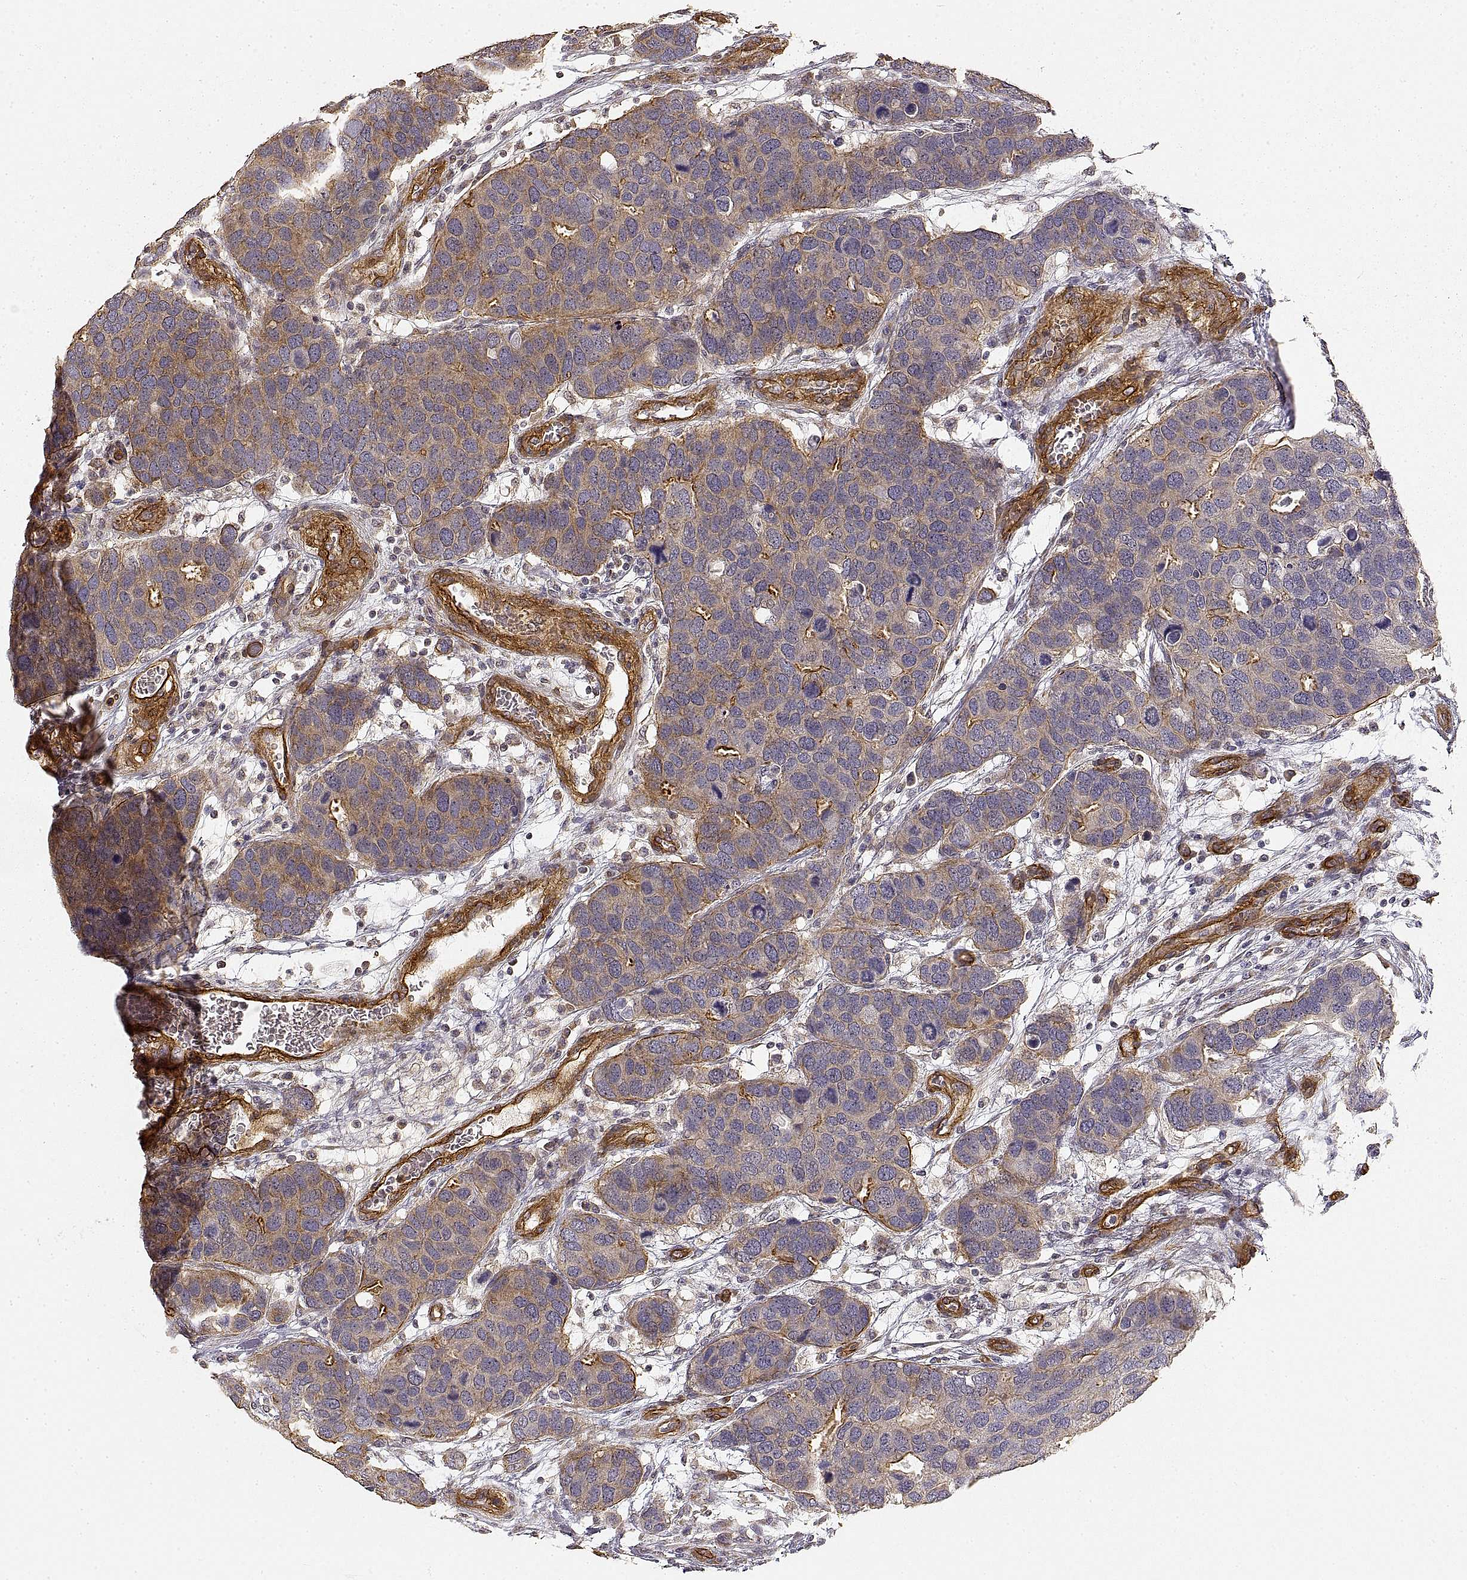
{"staining": {"intensity": "moderate", "quantity": "25%-75%", "location": "cytoplasmic/membranous"}, "tissue": "breast cancer", "cell_type": "Tumor cells", "image_type": "cancer", "snomed": [{"axis": "morphology", "description": "Duct carcinoma"}, {"axis": "topography", "description": "Breast"}], "caption": "Immunohistochemistry (DAB (3,3'-diaminobenzidine)) staining of breast cancer (intraductal carcinoma) exhibits moderate cytoplasmic/membranous protein positivity in approximately 25%-75% of tumor cells.", "gene": "LAMA4", "patient": {"sex": "female", "age": 83}}